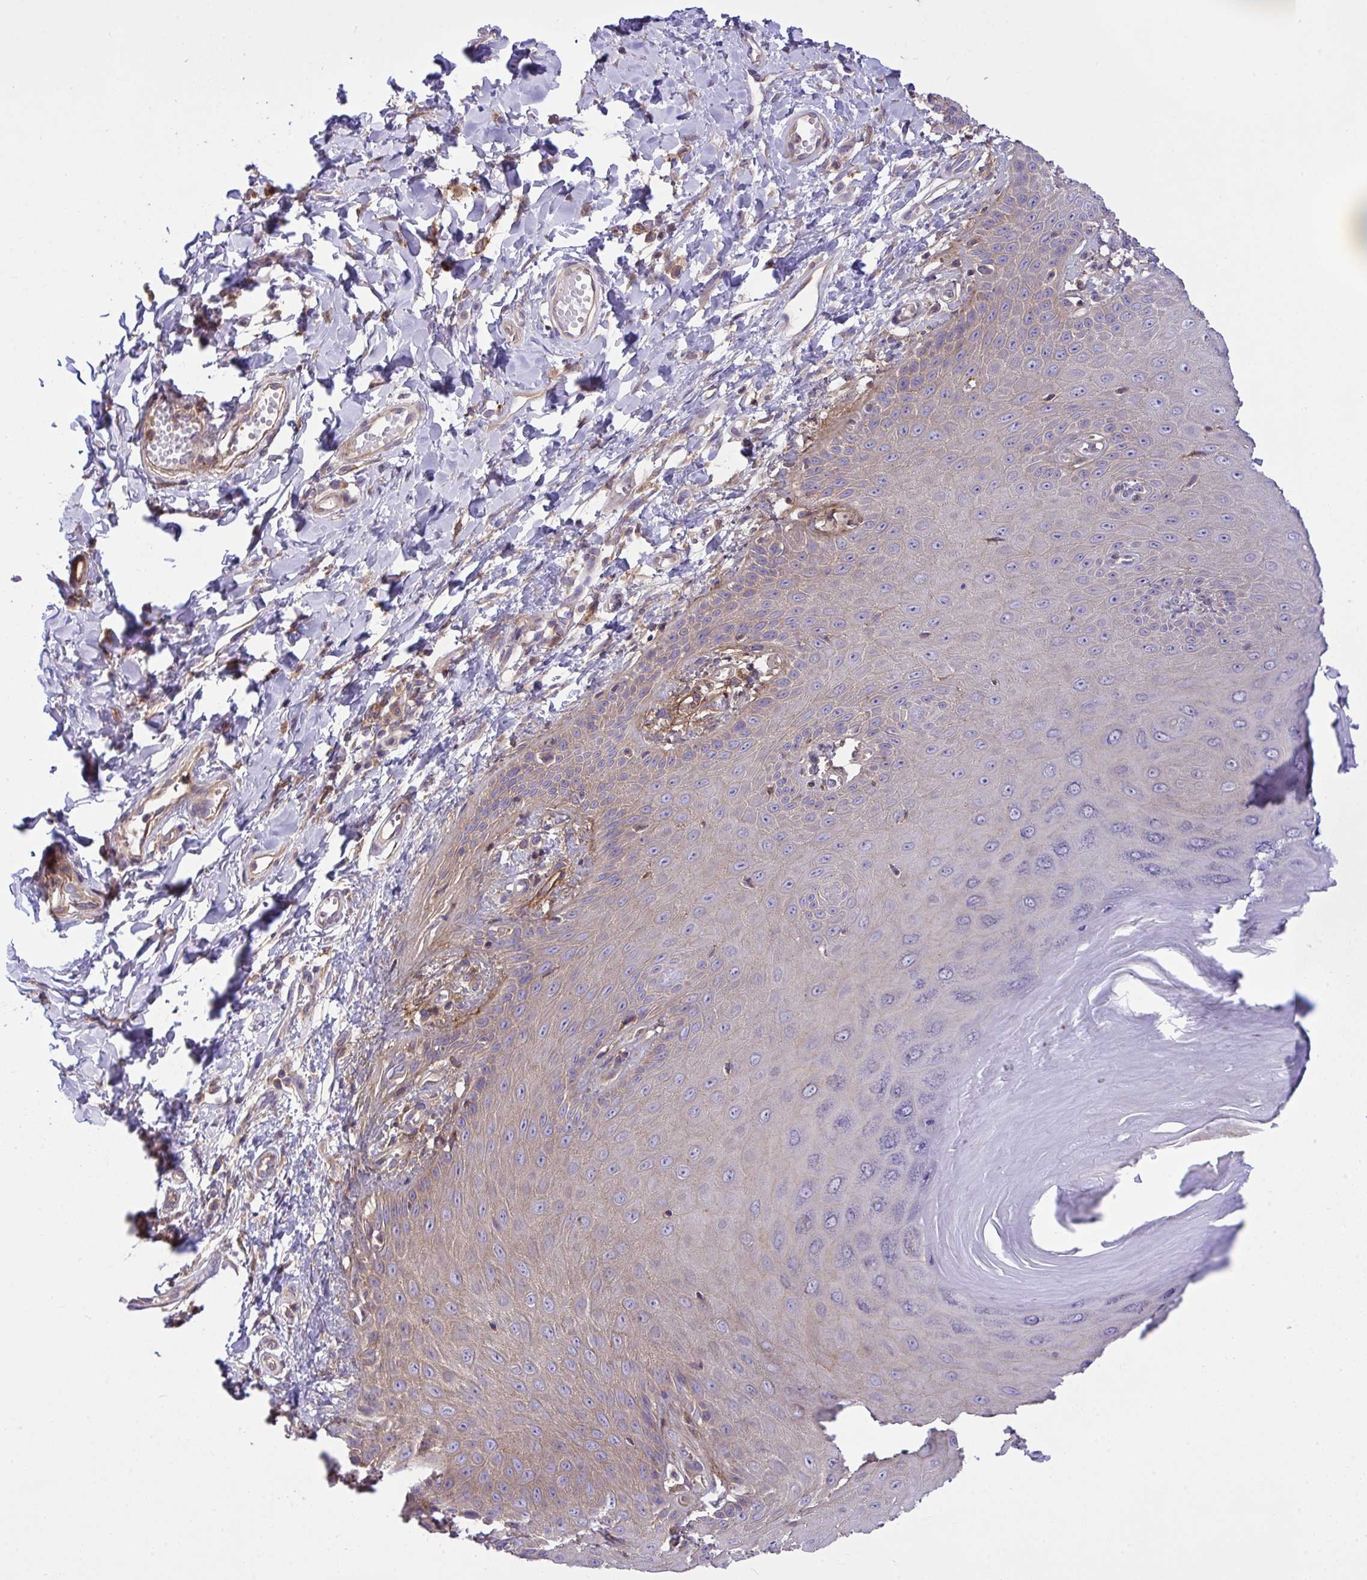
{"staining": {"intensity": "weak", "quantity": "25%-75%", "location": "cytoplasmic/membranous"}, "tissue": "skin", "cell_type": "Epidermal cells", "image_type": "normal", "snomed": [{"axis": "morphology", "description": "Normal tissue, NOS"}, {"axis": "topography", "description": "Anal"}, {"axis": "topography", "description": "Peripheral nerve tissue"}], "caption": "Epidermal cells display low levels of weak cytoplasmic/membranous staining in approximately 25%-75% of cells in unremarkable human skin. (brown staining indicates protein expression, while blue staining denotes nuclei).", "gene": "GRB14", "patient": {"sex": "male", "age": 78}}